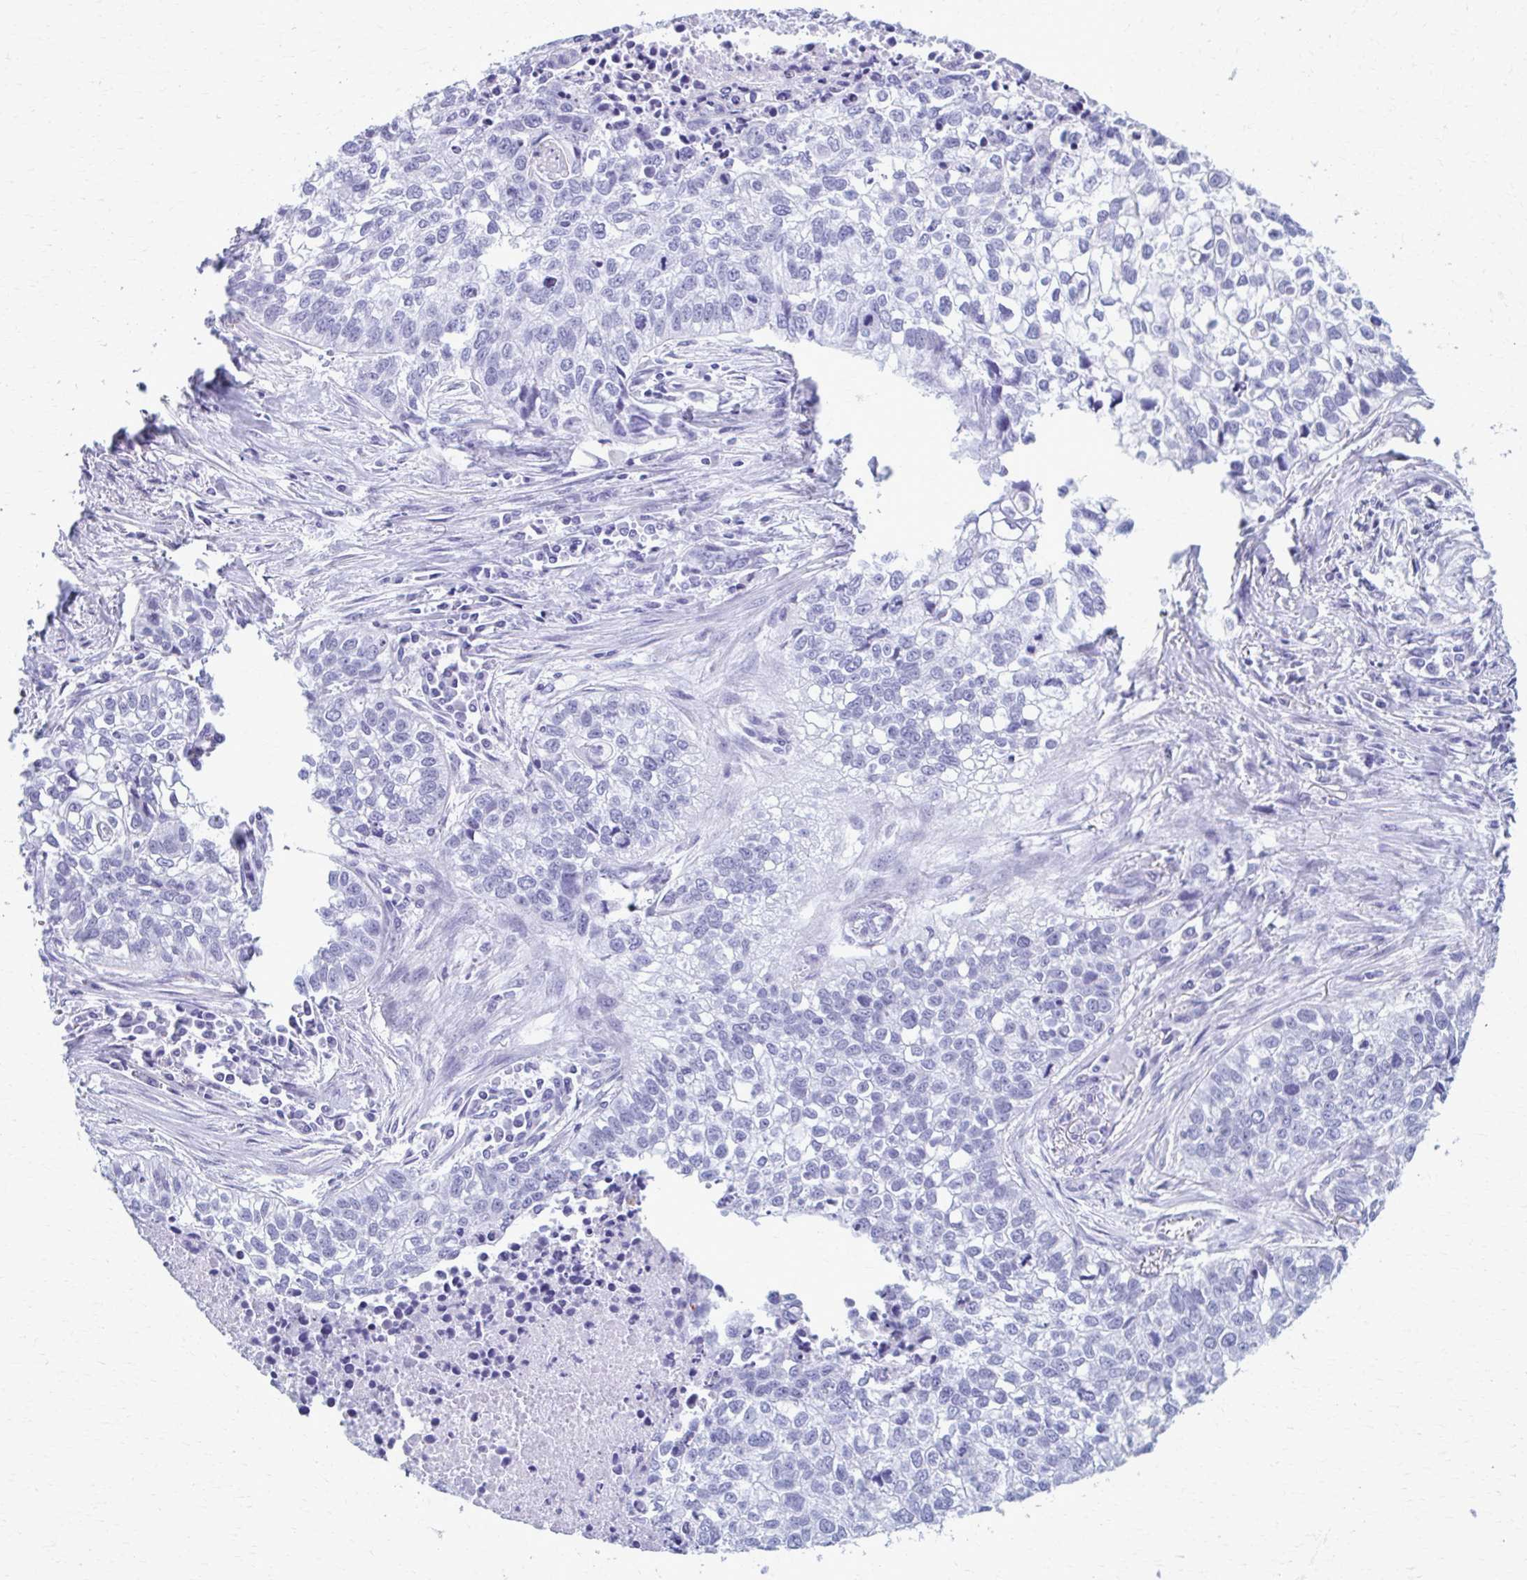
{"staining": {"intensity": "negative", "quantity": "none", "location": "none"}, "tissue": "lung cancer", "cell_type": "Tumor cells", "image_type": "cancer", "snomed": [{"axis": "morphology", "description": "Squamous cell carcinoma, NOS"}, {"axis": "topography", "description": "Lung"}], "caption": "IHC histopathology image of neoplastic tissue: human lung squamous cell carcinoma stained with DAB (3,3'-diaminobenzidine) exhibits no significant protein expression in tumor cells.", "gene": "MPLKIP", "patient": {"sex": "male", "age": 74}}